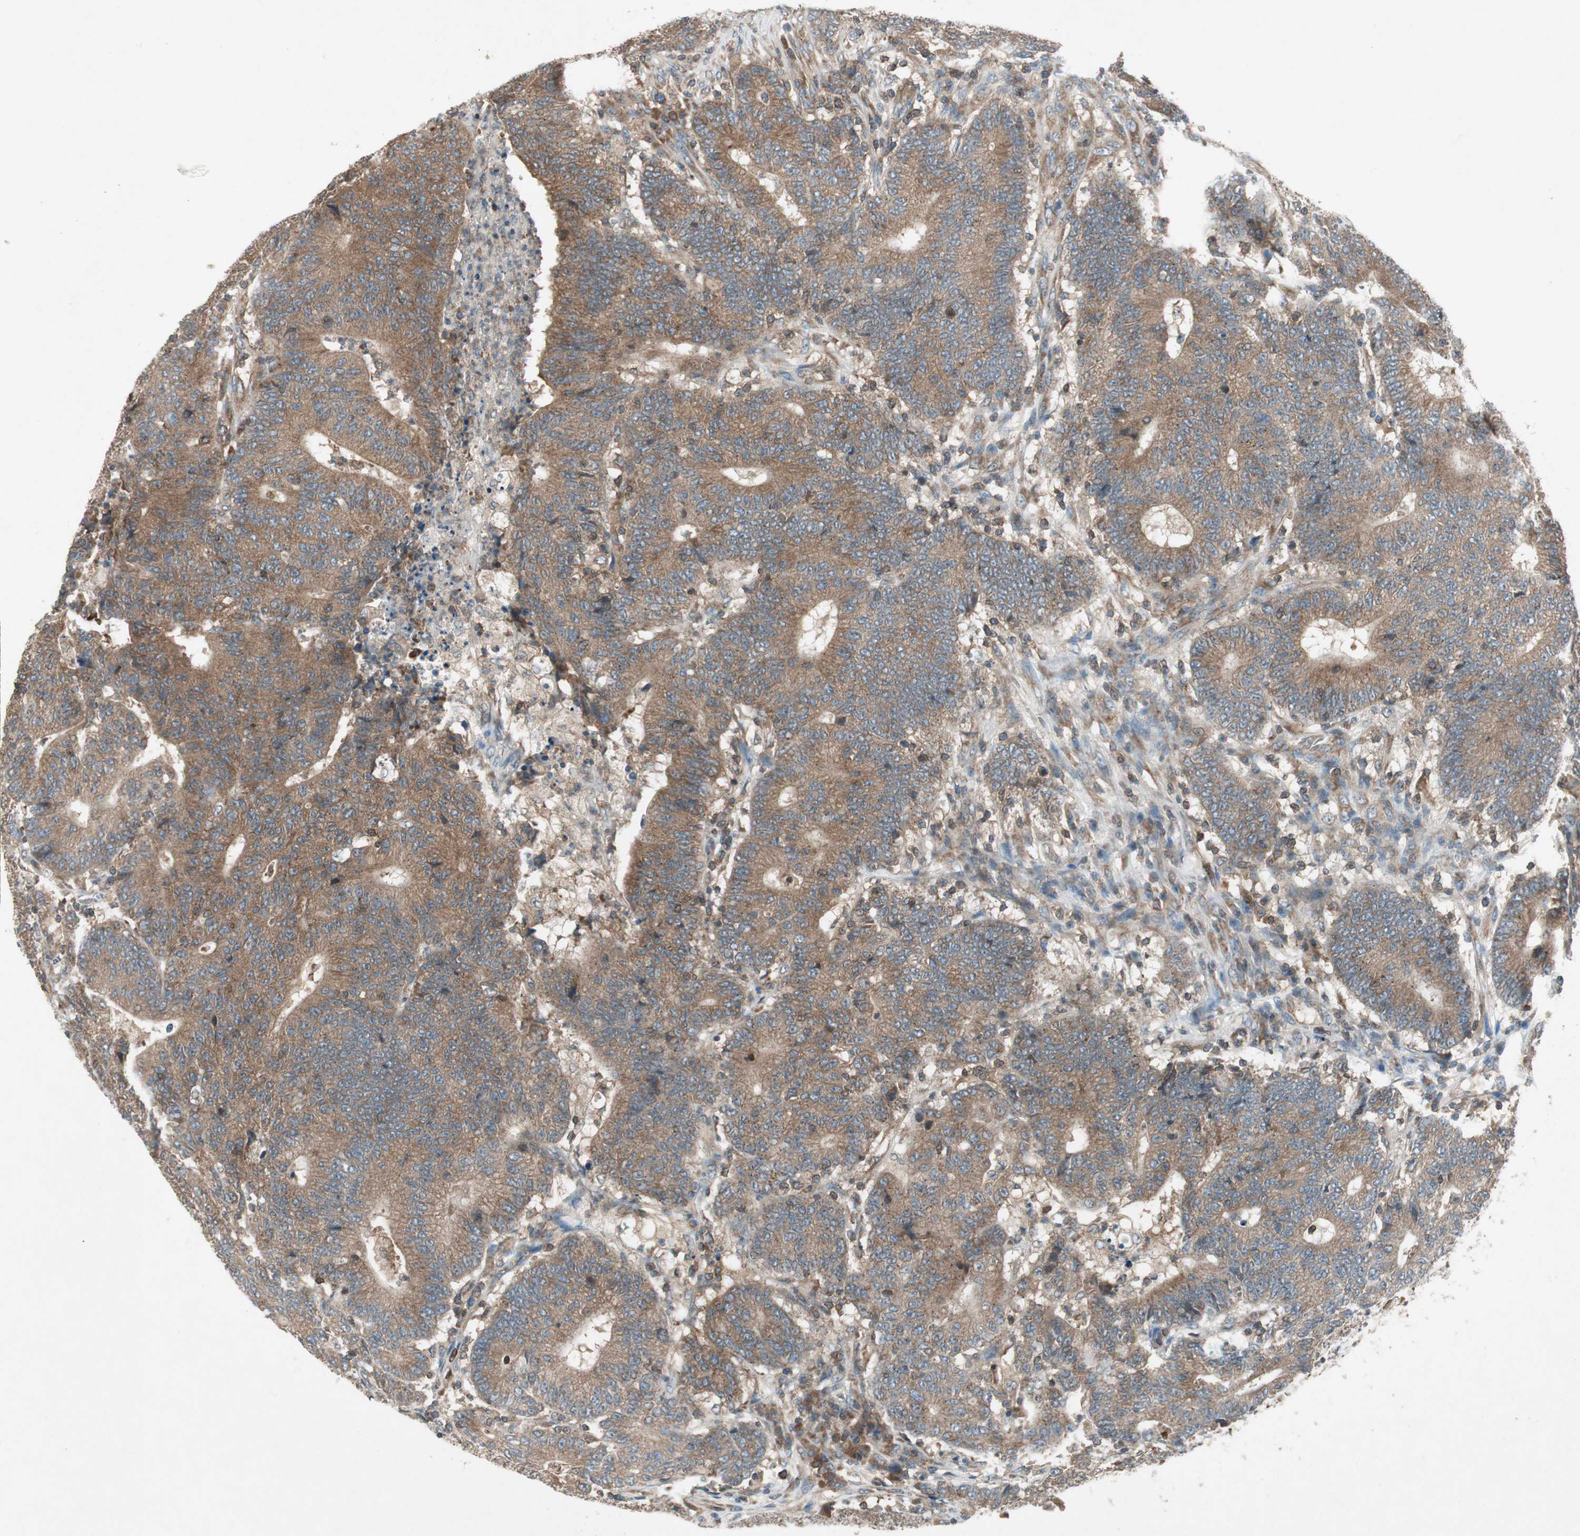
{"staining": {"intensity": "moderate", "quantity": ">75%", "location": "cytoplasmic/membranous"}, "tissue": "colorectal cancer", "cell_type": "Tumor cells", "image_type": "cancer", "snomed": [{"axis": "morphology", "description": "Normal tissue, NOS"}, {"axis": "morphology", "description": "Adenocarcinoma, NOS"}, {"axis": "topography", "description": "Colon"}], "caption": "This photomicrograph exhibits immunohistochemistry staining of human colorectal cancer (adenocarcinoma), with medium moderate cytoplasmic/membranous positivity in approximately >75% of tumor cells.", "gene": "CHADL", "patient": {"sex": "female", "age": 75}}